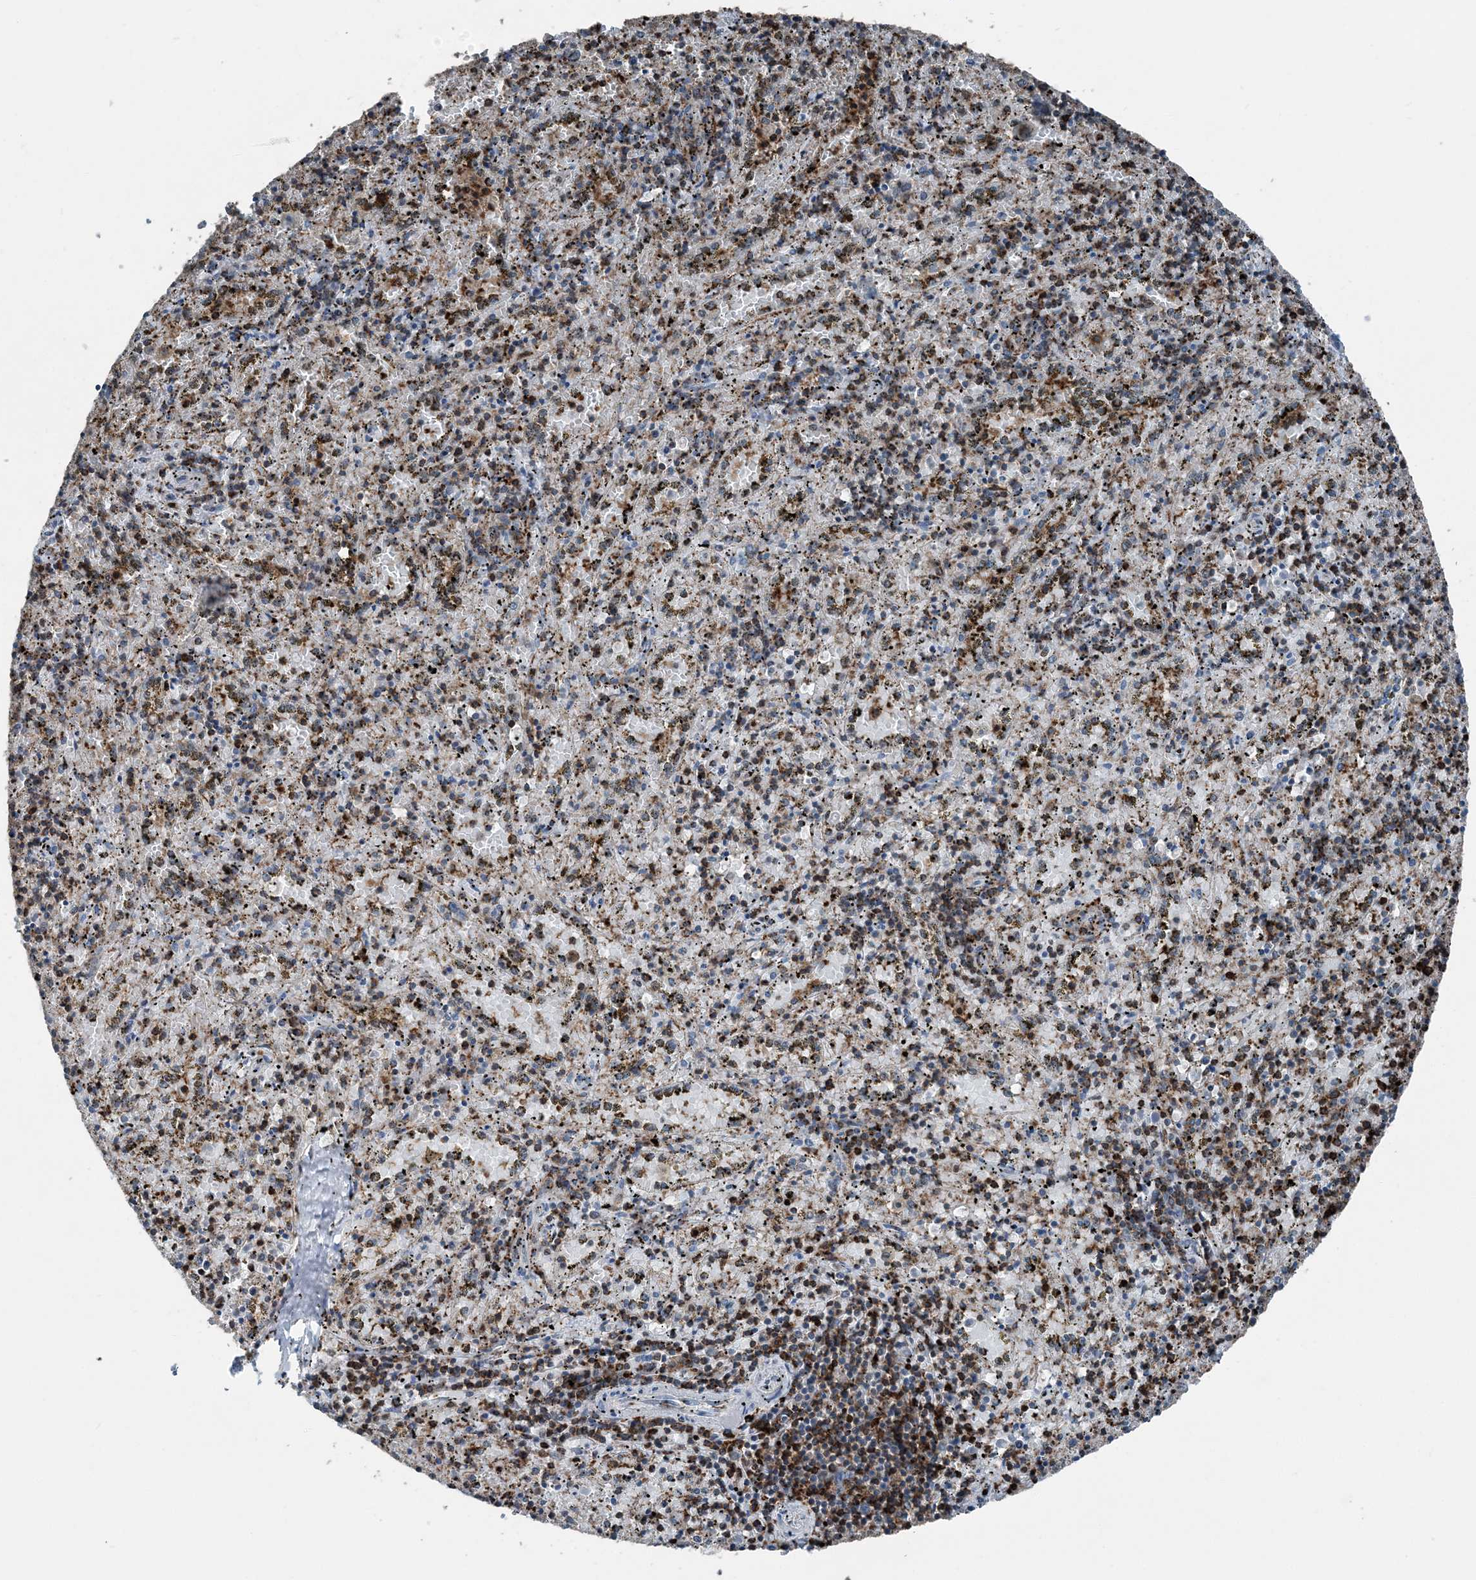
{"staining": {"intensity": "strong", "quantity": ">75%", "location": "cytoplasmic/membranous"}, "tissue": "spleen", "cell_type": "Cells in red pulp", "image_type": "normal", "snomed": [{"axis": "morphology", "description": "Normal tissue, NOS"}, {"axis": "topography", "description": "Spleen"}], "caption": "This is an image of immunohistochemistry (IHC) staining of normal spleen, which shows strong staining in the cytoplasmic/membranous of cells in red pulp.", "gene": "CFL1", "patient": {"sex": "male", "age": 11}}